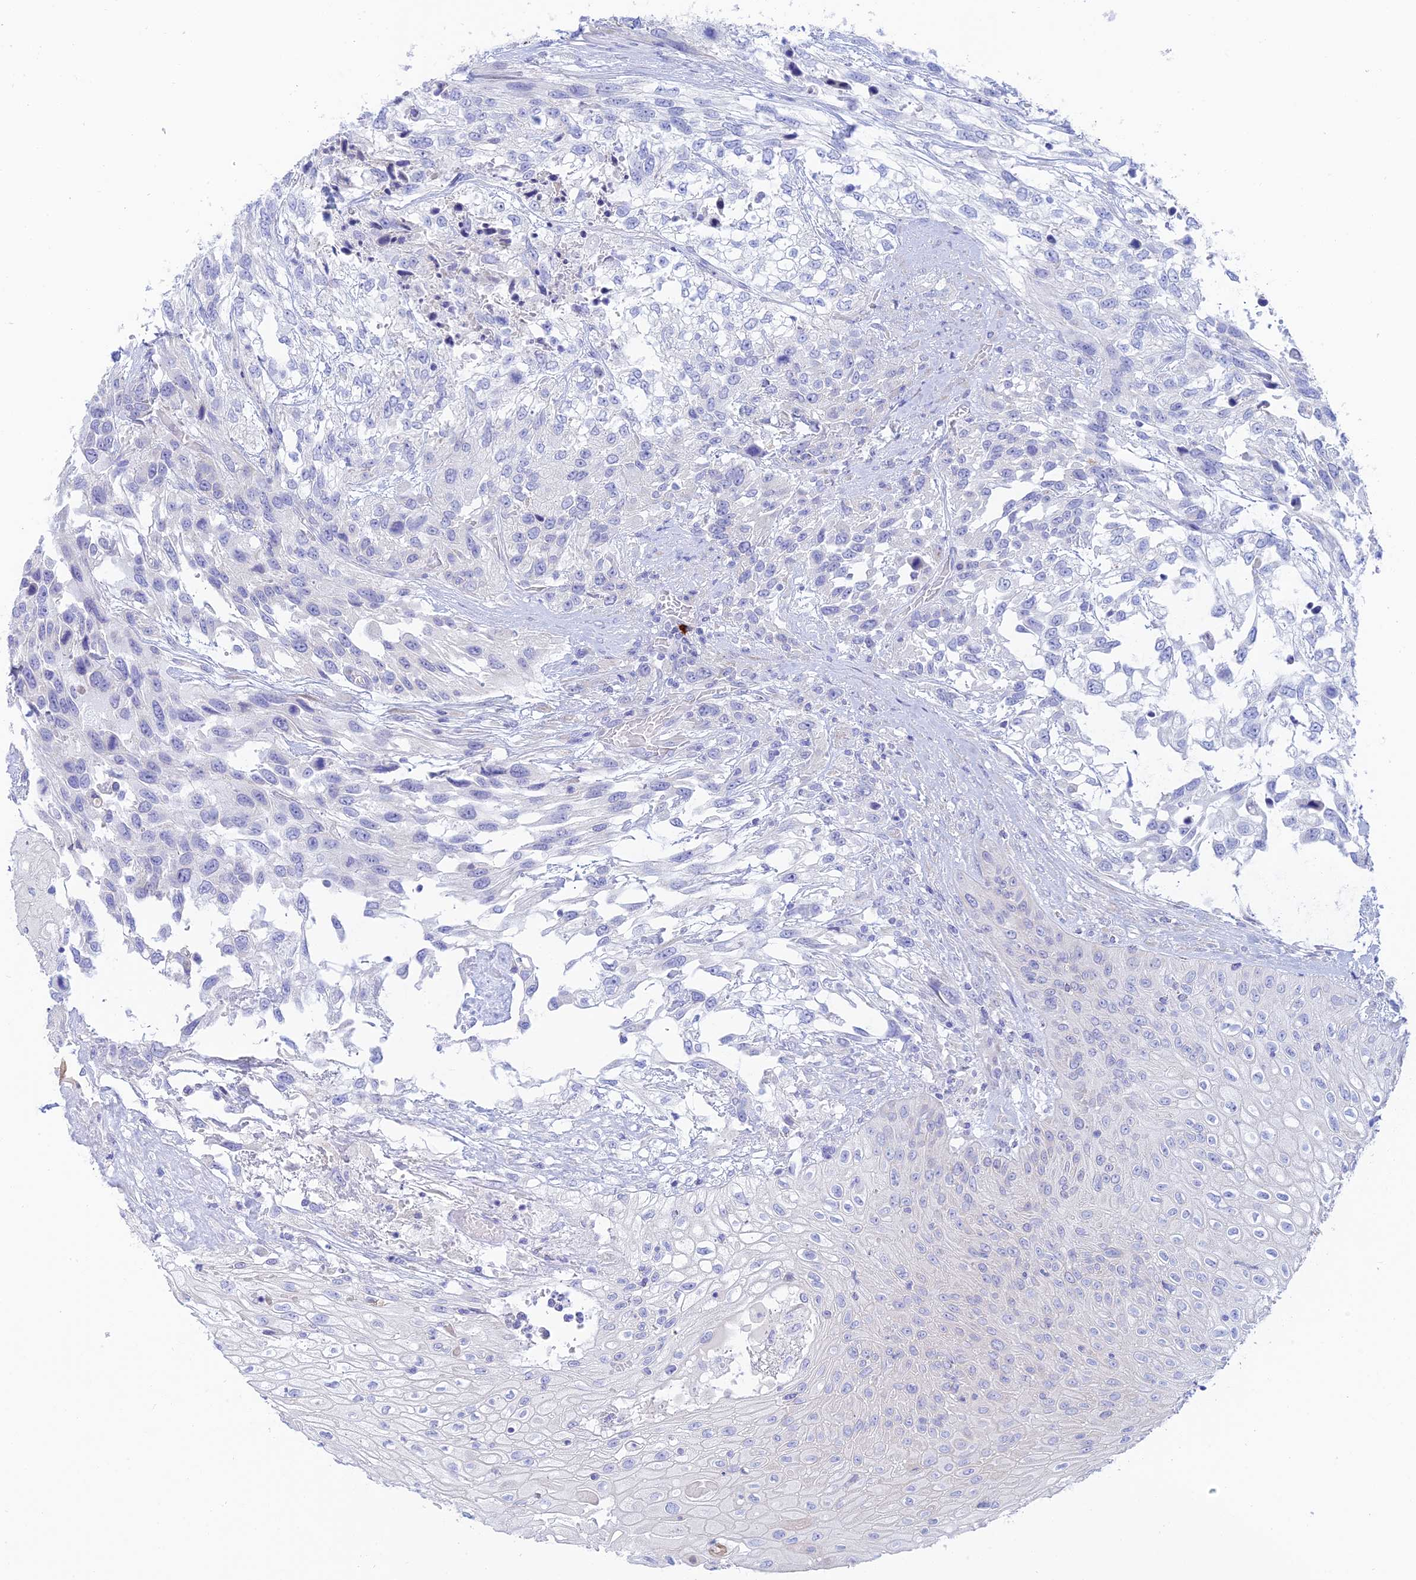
{"staining": {"intensity": "negative", "quantity": "none", "location": "none"}, "tissue": "urothelial cancer", "cell_type": "Tumor cells", "image_type": "cancer", "snomed": [{"axis": "morphology", "description": "Urothelial carcinoma, High grade"}, {"axis": "topography", "description": "Urinary bladder"}], "caption": "Protein analysis of urothelial carcinoma (high-grade) shows no significant staining in tumor cells. (DAB (3,3'-diaminobenzidine) immunohistochemistry (IHC) visualized using brightfield microscopy, high magnification).", "gene": "CEP152", "patient": {"sex": "female", "age": 70}}